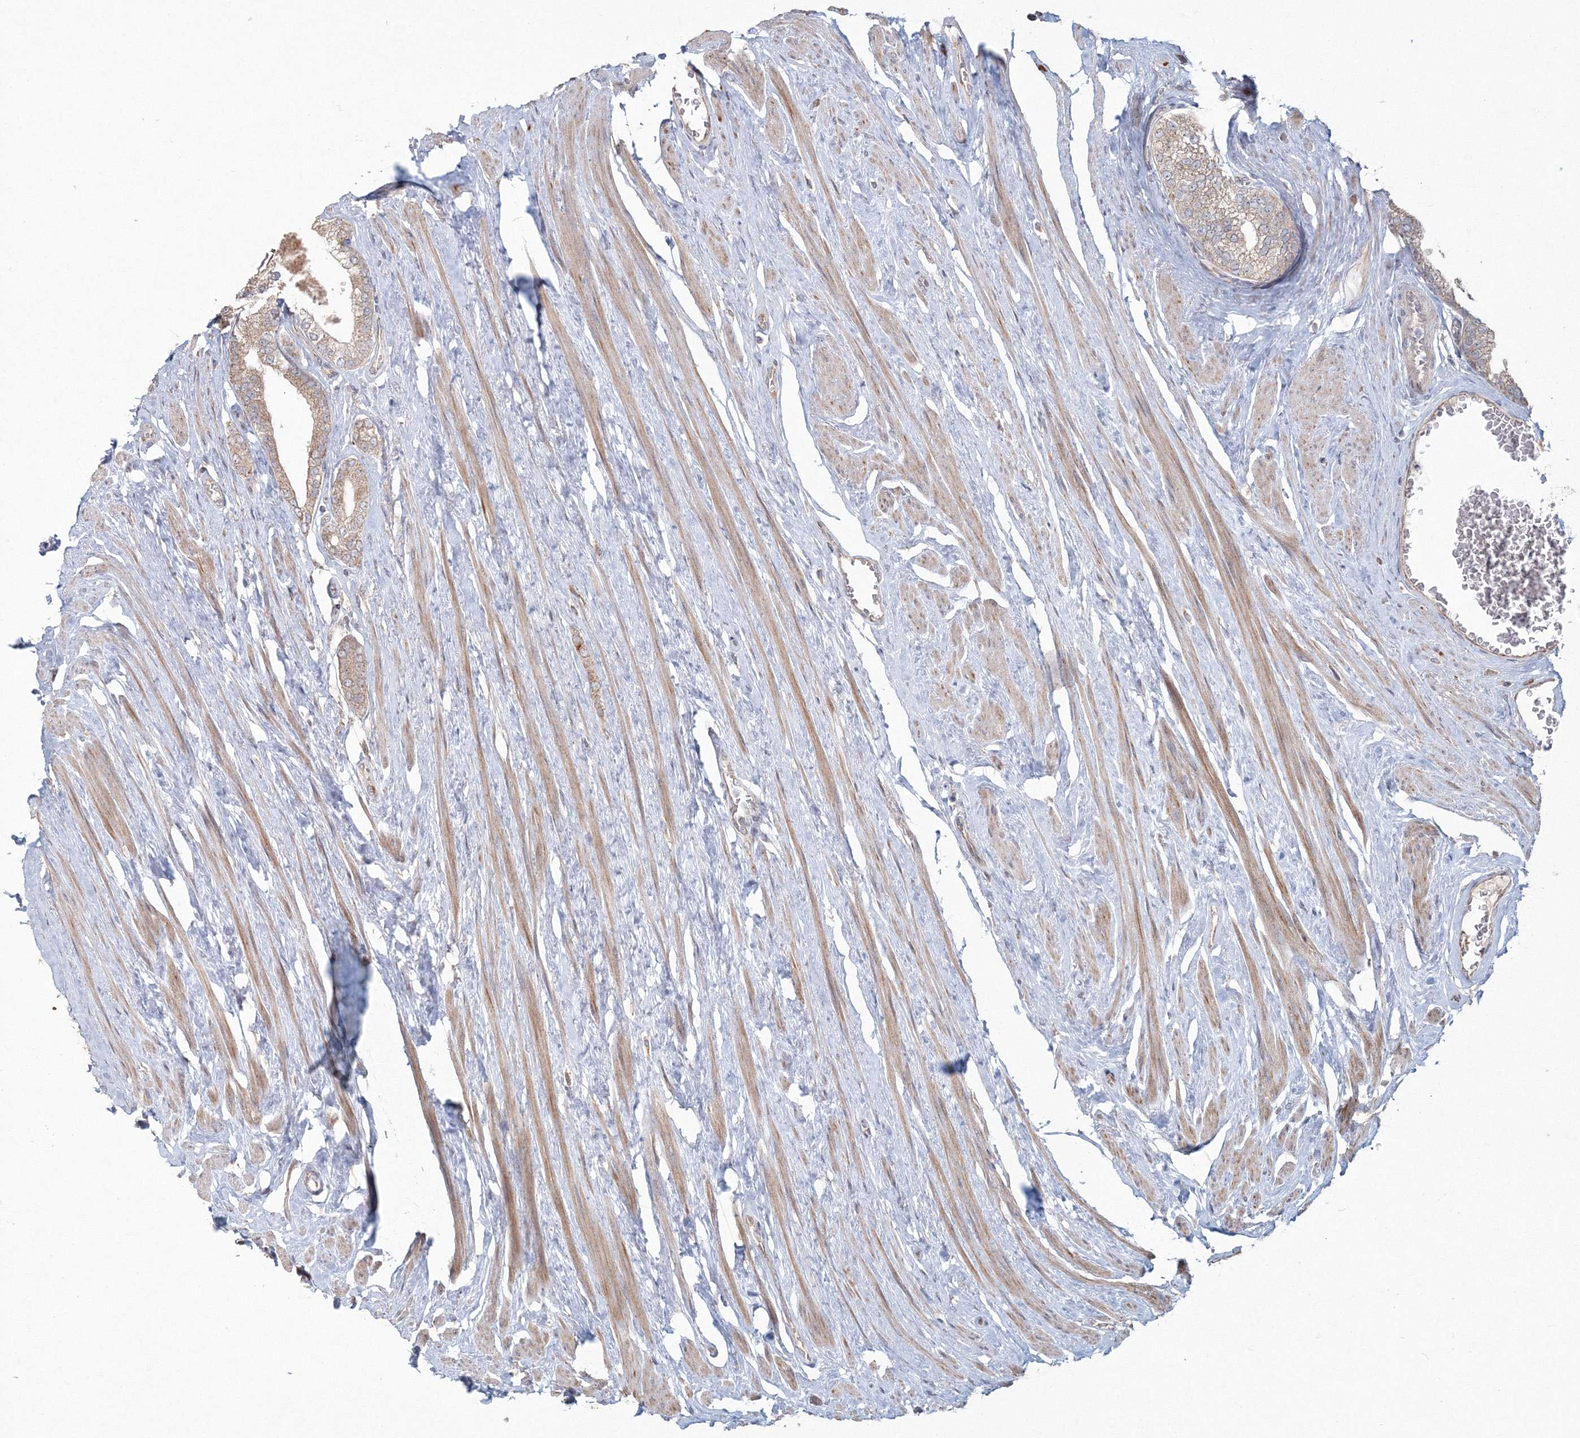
{"staining": {"intensity": "weak", "quantity": ">75%", "location": "cytoplasmic/membranous"}, "tissue": "prostate cancer", "cell_type": "Tumor cells", "image_type": "cancer", "snomed": [{"axis": "morphology", "description": "Adenocarcinoma, Low grade"}, {"axis": "topography", "description": "Prostate"}], "caption": "About >75% of tumor cells in human adenocarcinoma (low-grade) (prostate) exhibit weak cytoplasmic/membranous protein staining as visualized by brown immunohistochemical staining.", "gene": "ANAPC16", "patient": {"sex": "male", "age": 63}}